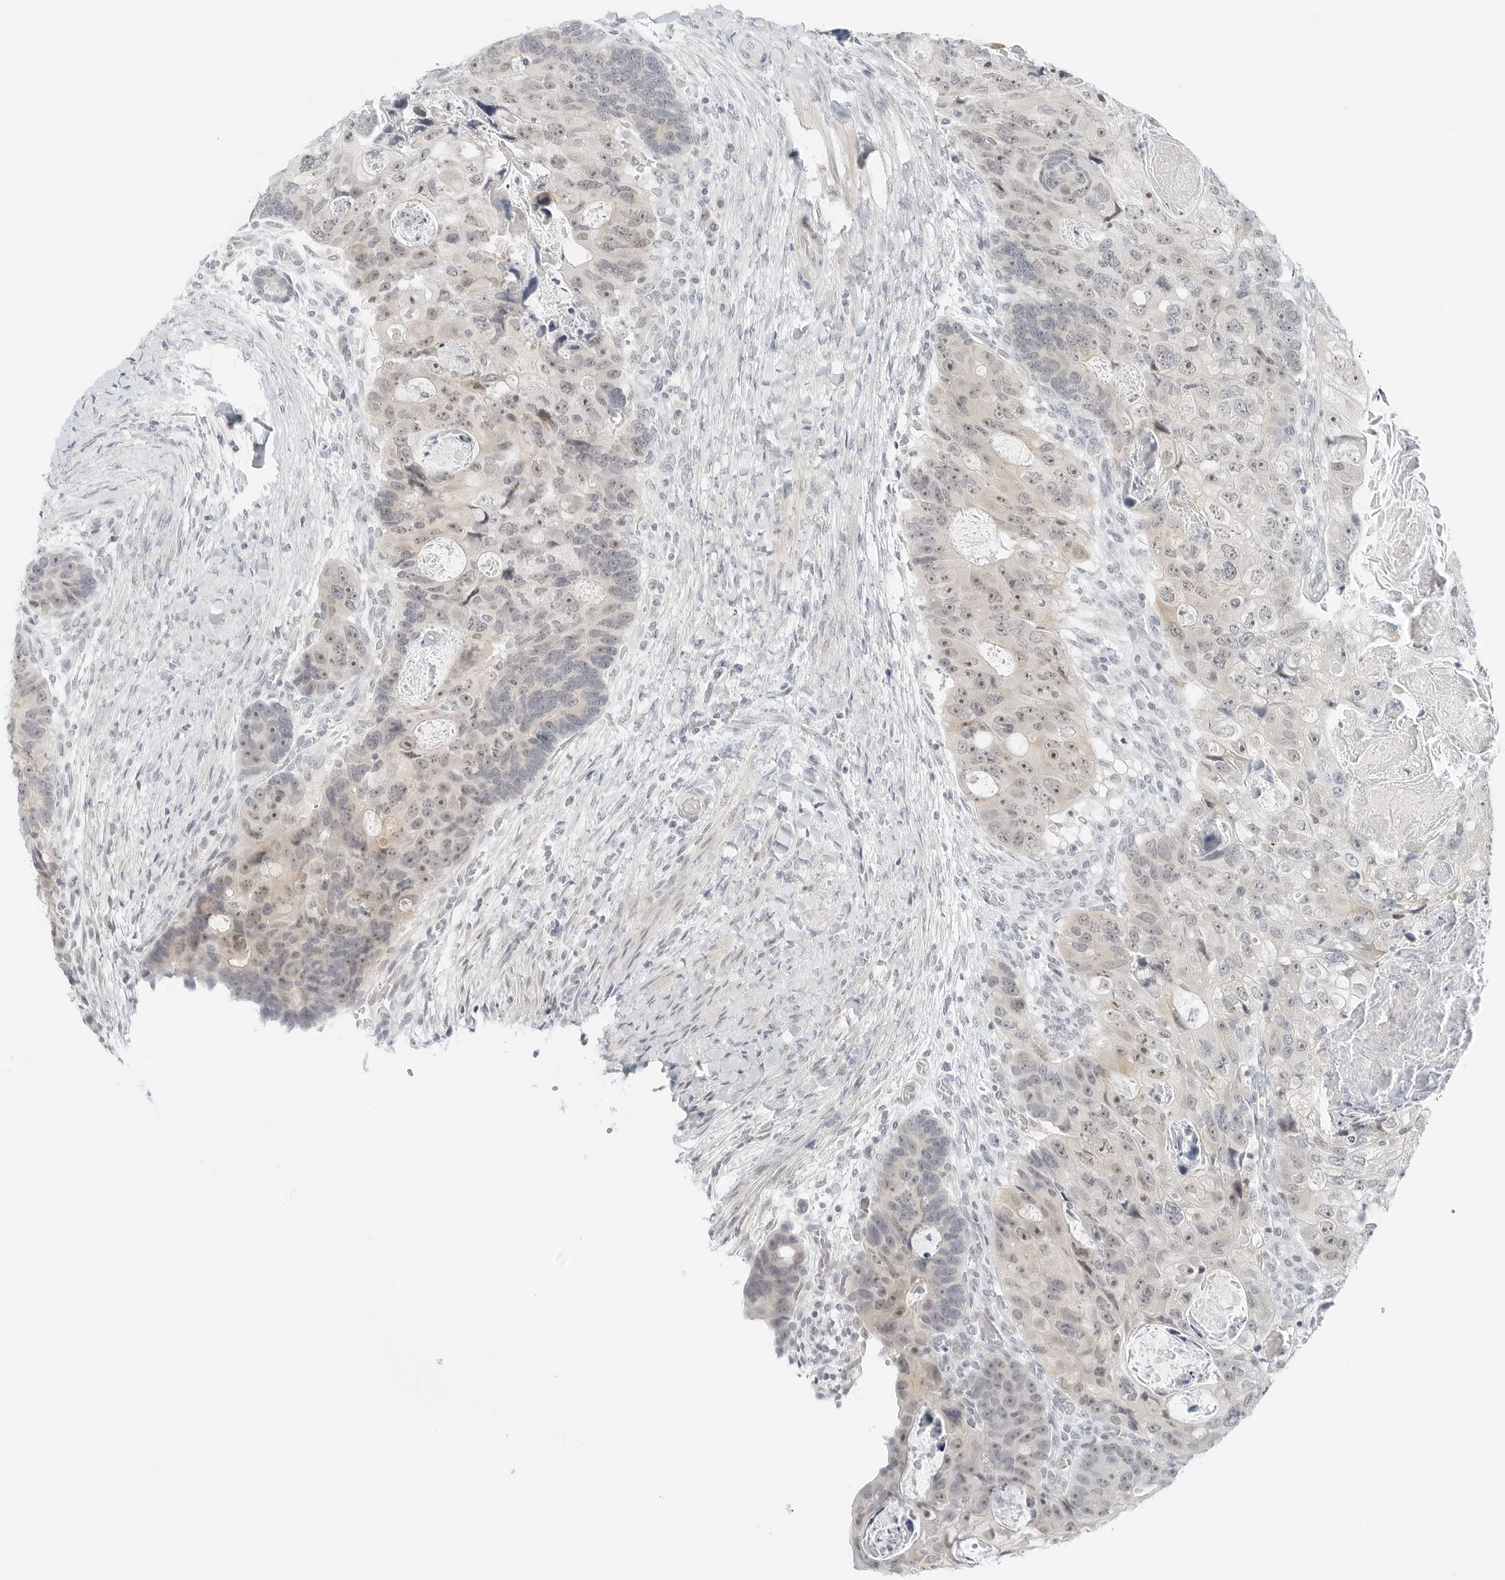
{"staining": {"intensity": "weak", "quantity": ">75%", "location": "nuclear"}, "tissue": "colorectal cancer", "cell_type": "Tumor cells", "image_type": "cancer", "snomed": [{"axis": "morphology", "description": "Adenocarcinoma, NOS"}, {"axis": "topography", "description": "Rectum"}], "caption": "Tumor cells show low levels of weak nuclear expression in approximately >75% of cells in colorectal cancer (adenocarcinoma).", "gene": "CCSAP", "patient": {"sex": "male", "age": 59}}